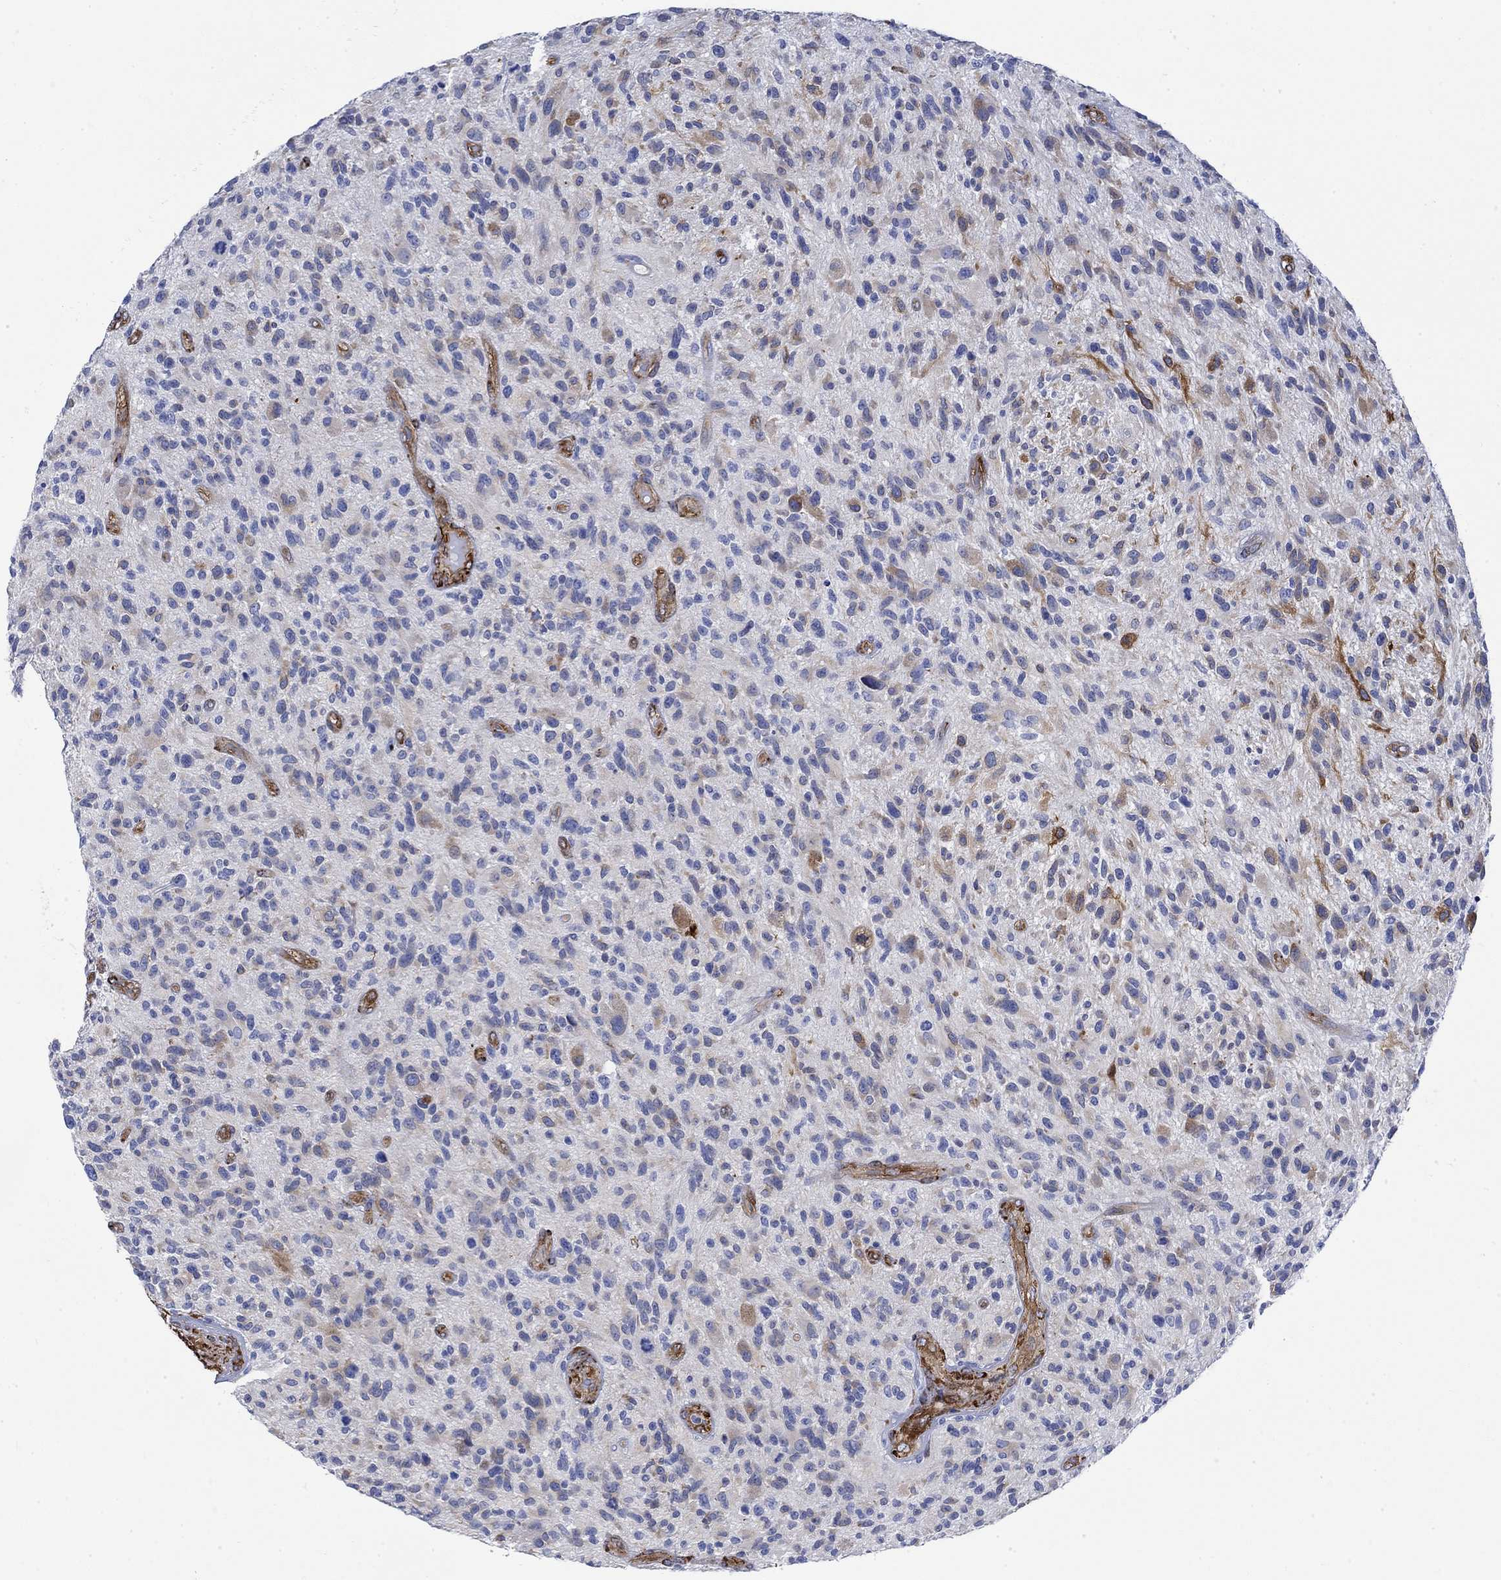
{"staining": {"intensity": "negative", "quantity": "none", "location": "none"}, "tissue": "glioma", "cell_type": "Tumor cells", "image_type": "cancer", "snomed": [{"axis": "morphology", "description": "Glioma, malignant, High grade"}, {"axis": "topography", "description": "Brain"}], "caption": "Tumor cells show no significant staining in malignant glioma (high-grade).", "gene": "TGM2", "patient": {"sex": "male", "age": 47}}